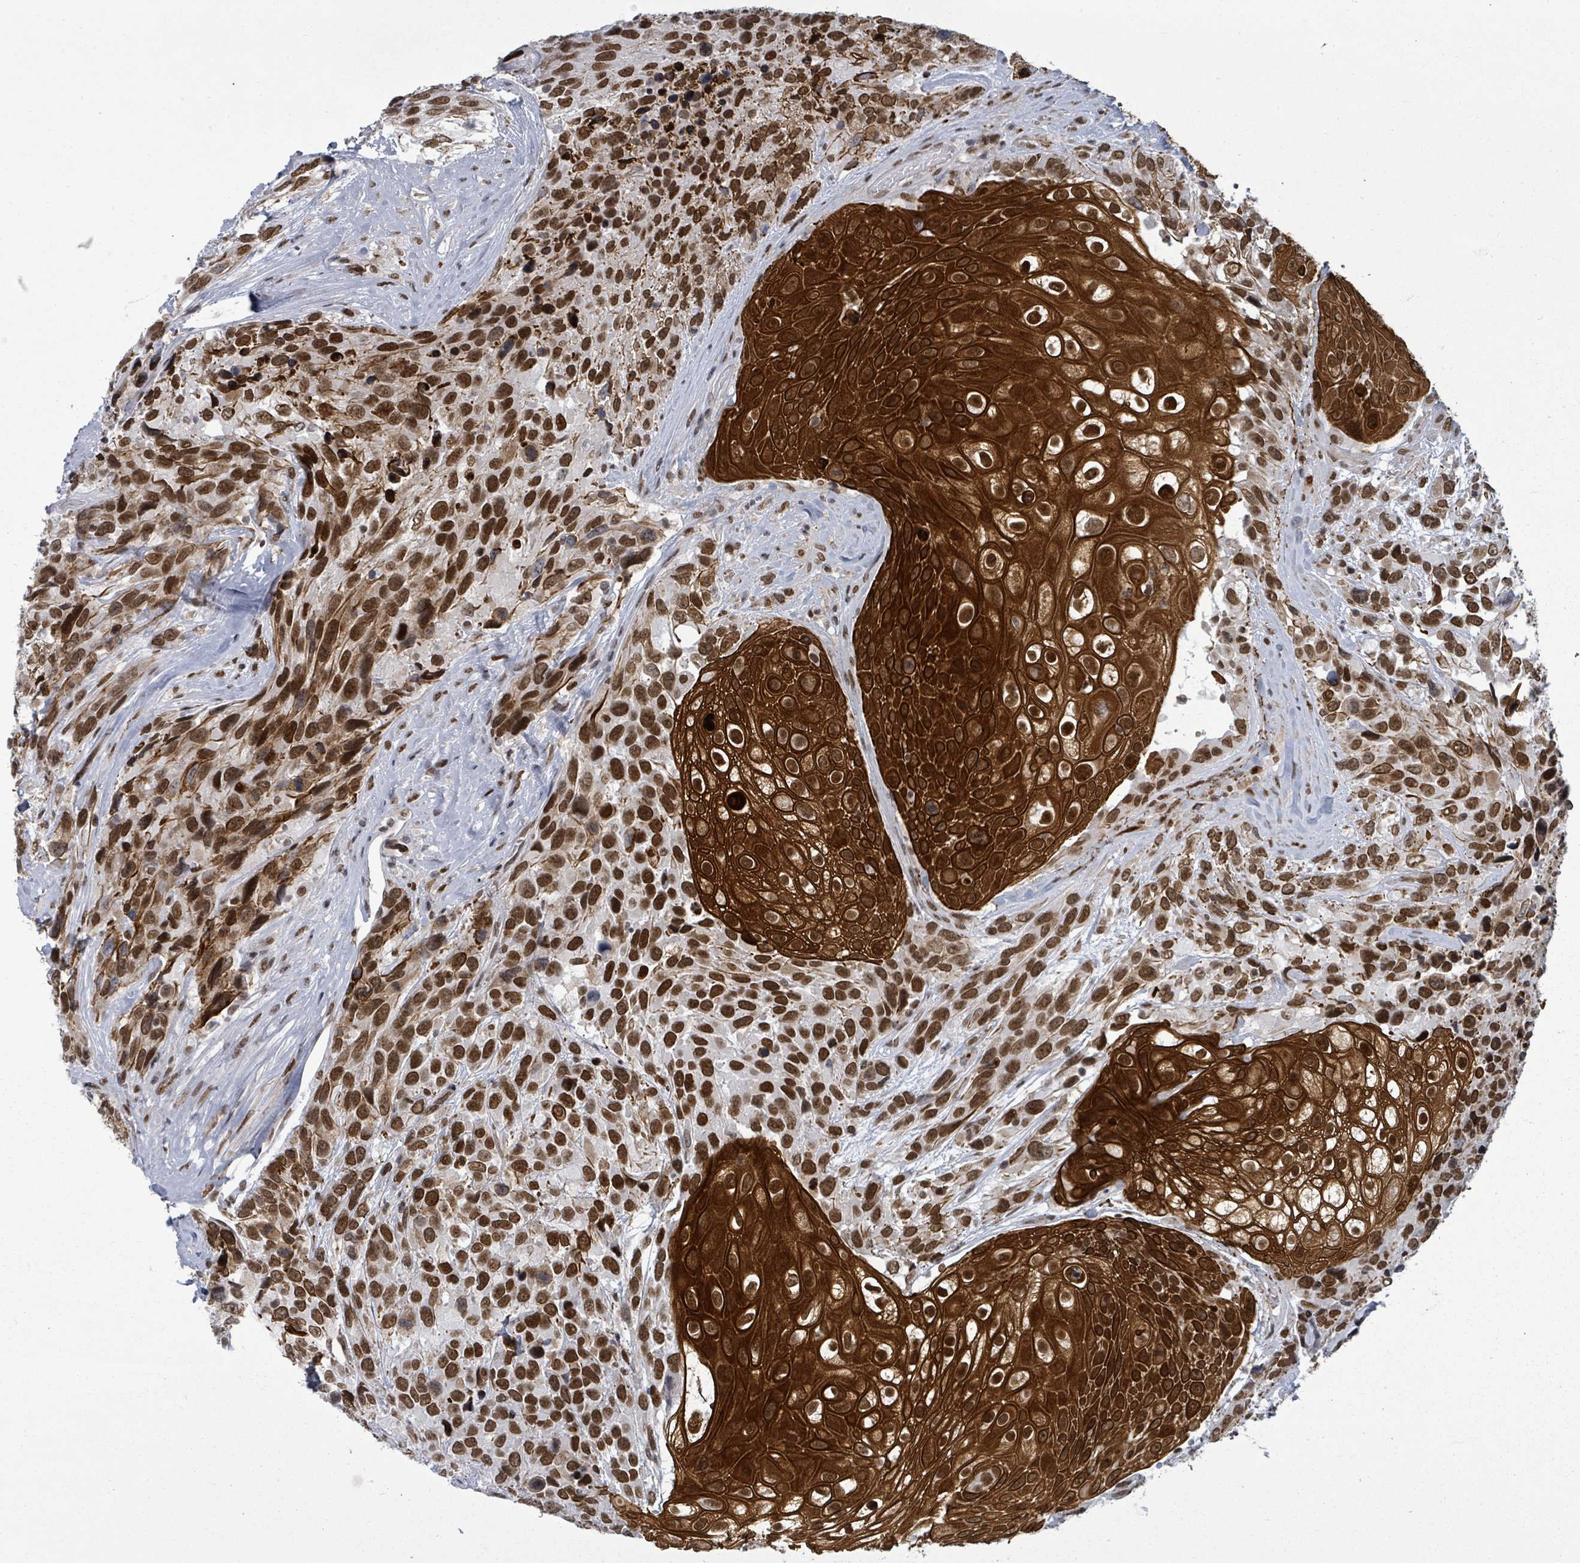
{"staining": {"intensity": "strong", "quantity": ">75%", "location": "cytoplasmic/membranous,nuclear"}, "tissue": "urothelial cancer", "cell_type": "Tumor cells", "image_type": "cancer", "snomed": [{"axis": "morphology", "description": "Urothelial carcinoma, High grade"}, {"axis": "topography", "description": "Urinary bladder"}], "caption": "Immunohistochemistry of urothelial cancer exhibits high levels of strong cytoplasmic/membranous and nuclear positivity in approximately >75% of tumor cells.", "gene": "ERCC5", "patient": {"sex": "female", "age": 70}}